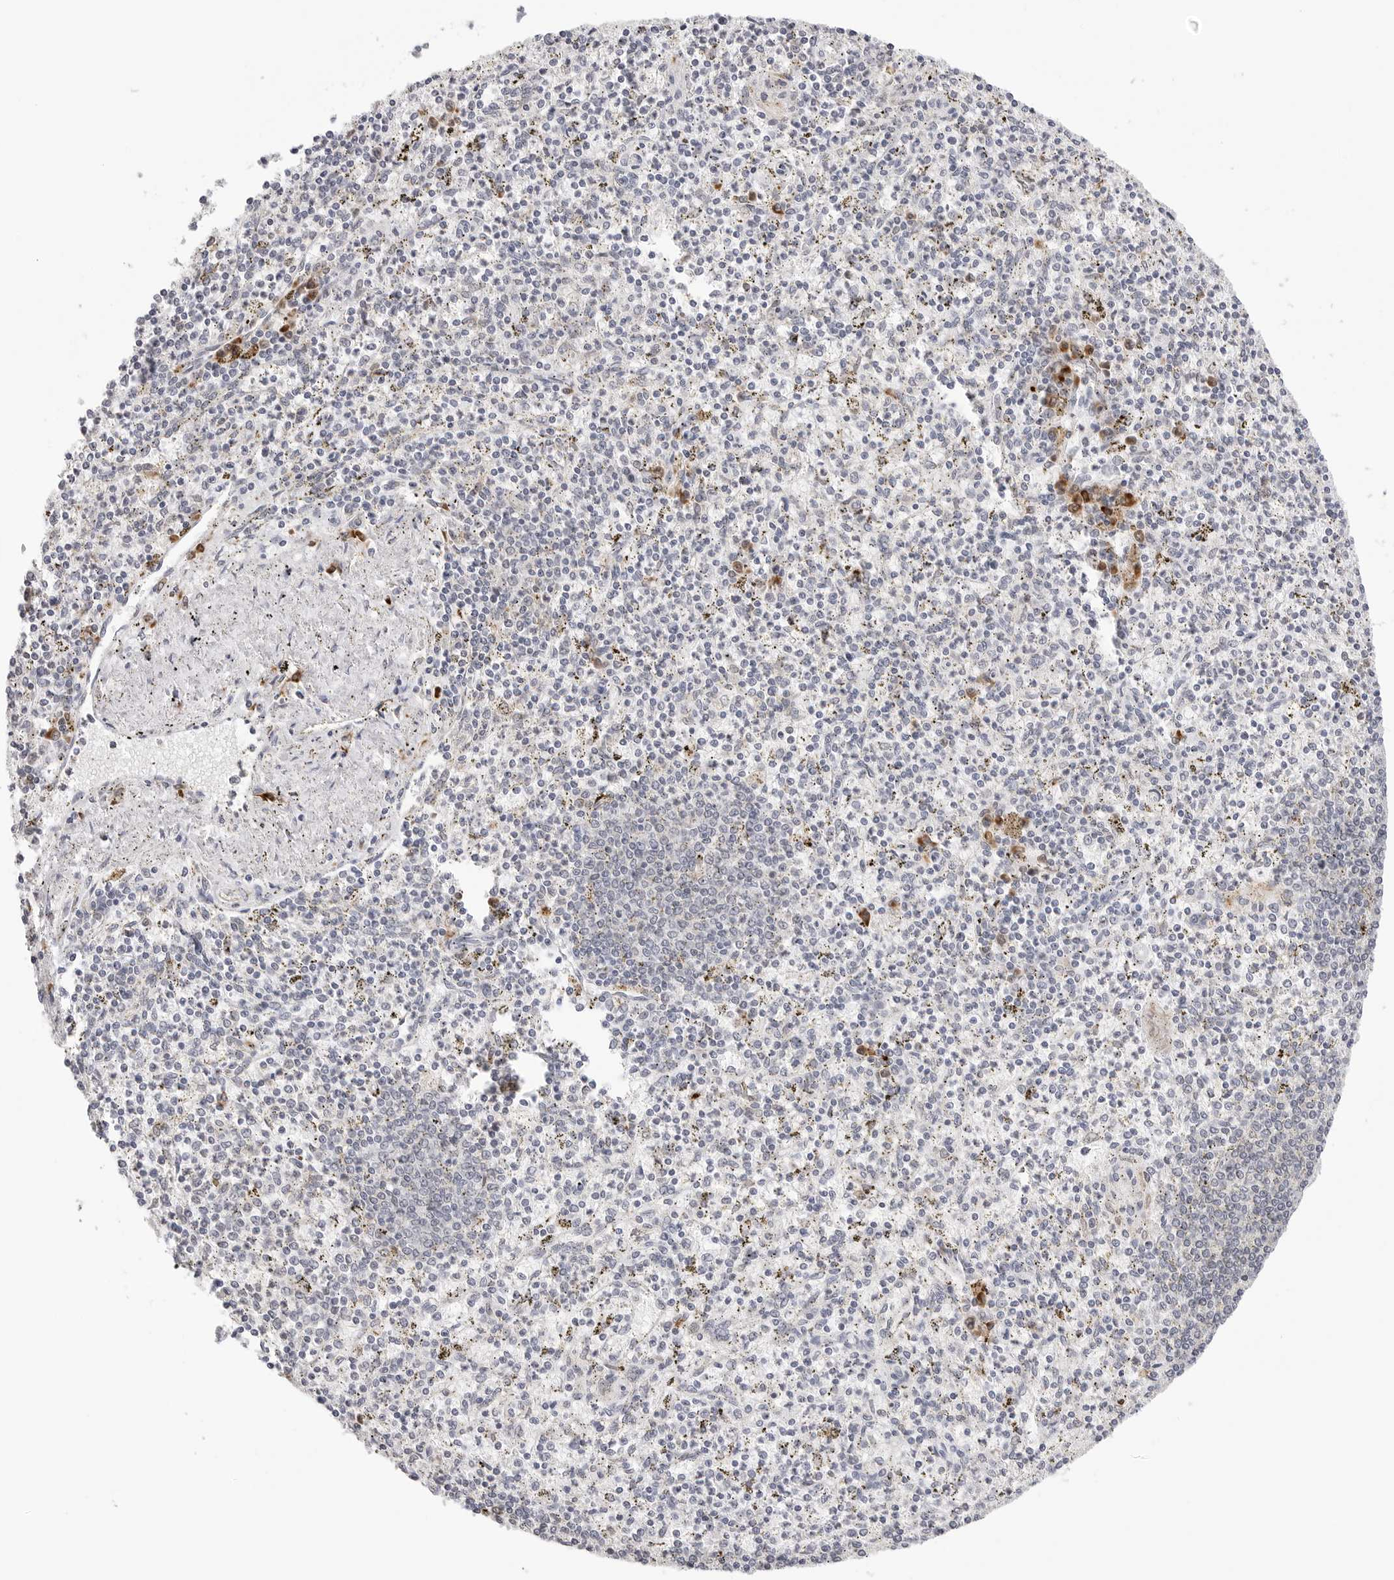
{"staining": {"intensity": "moderate", "quantity": "<25%", "location": "cytoplasmic/membranous"}, "tissue": "spleen", "cell_type": "Cells in red pulp", "image_type": "normal", "snomed": [{"axis": "morphology", "description": "Normal tissue, NOS"}, {"axis": "topography", "description": "Spleen"}], "caption": "Moderate cytoplasmic/membranous protein staining is seen in approximately <25% of cells in red pulp in spleen. (DAB IHC with brightfield microscopy, high magnification).", "gene": "RPN1", "patient": {"sex": "male", "age": 72}}